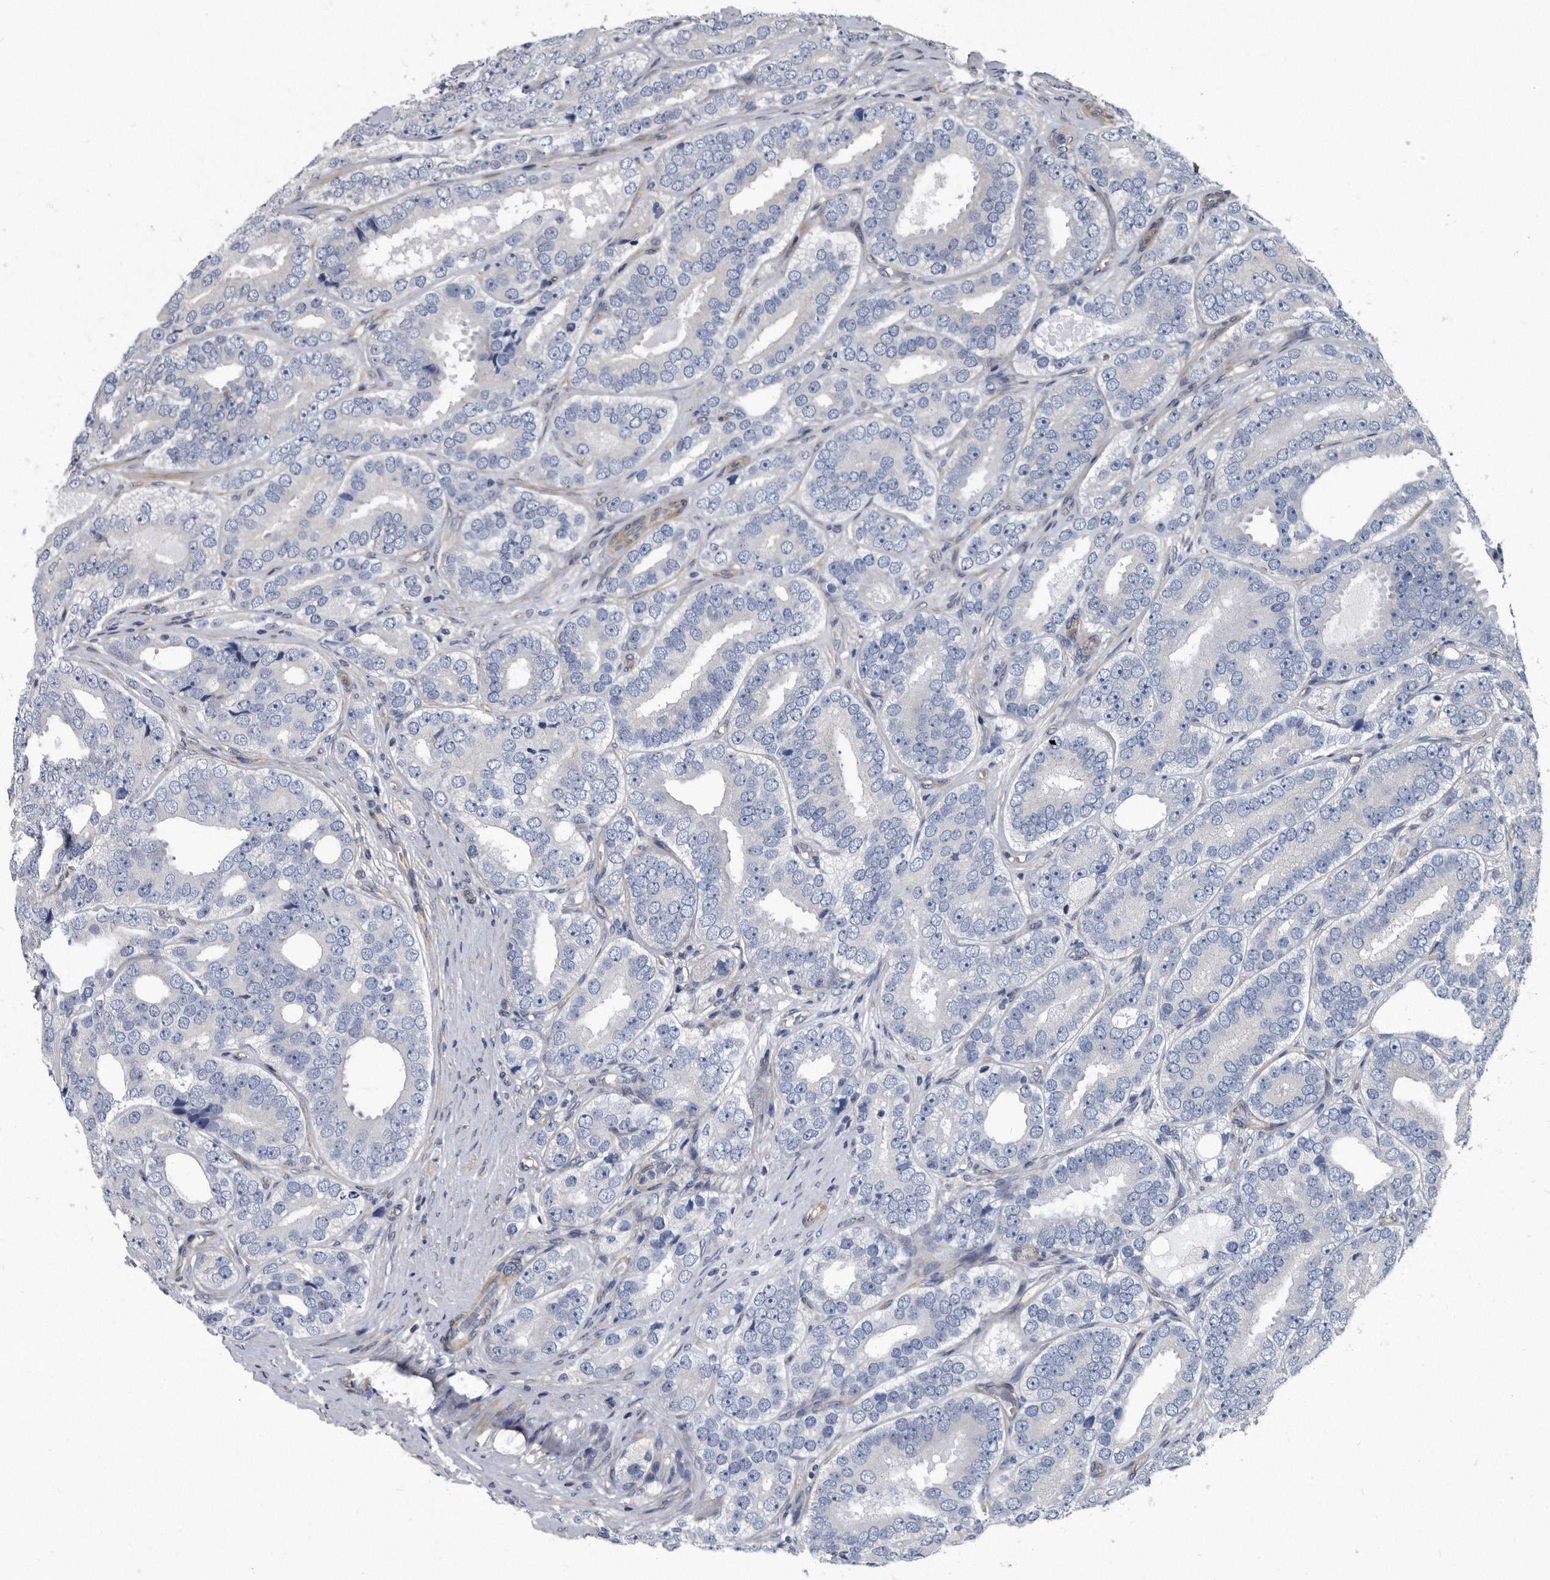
{"staining": {"intensity": "negative", "quantity": "none", "location": "none"}, "tissue": "prostate cancer", "cell_type": "Tumor cells", "image_type": "cancer", "snomed": [{"axis": "morphology", "description": "Adenocarcinoma, High grade"}, {"axis": "topography", "description": "Prostate"}], "caption": "Histopathology image shows no protein expression in tumor cells of prostate high-grade adenocarcinoma tissue.", "gene": "ARMCX1", "patient": {"sex": "male", "age": 56}}